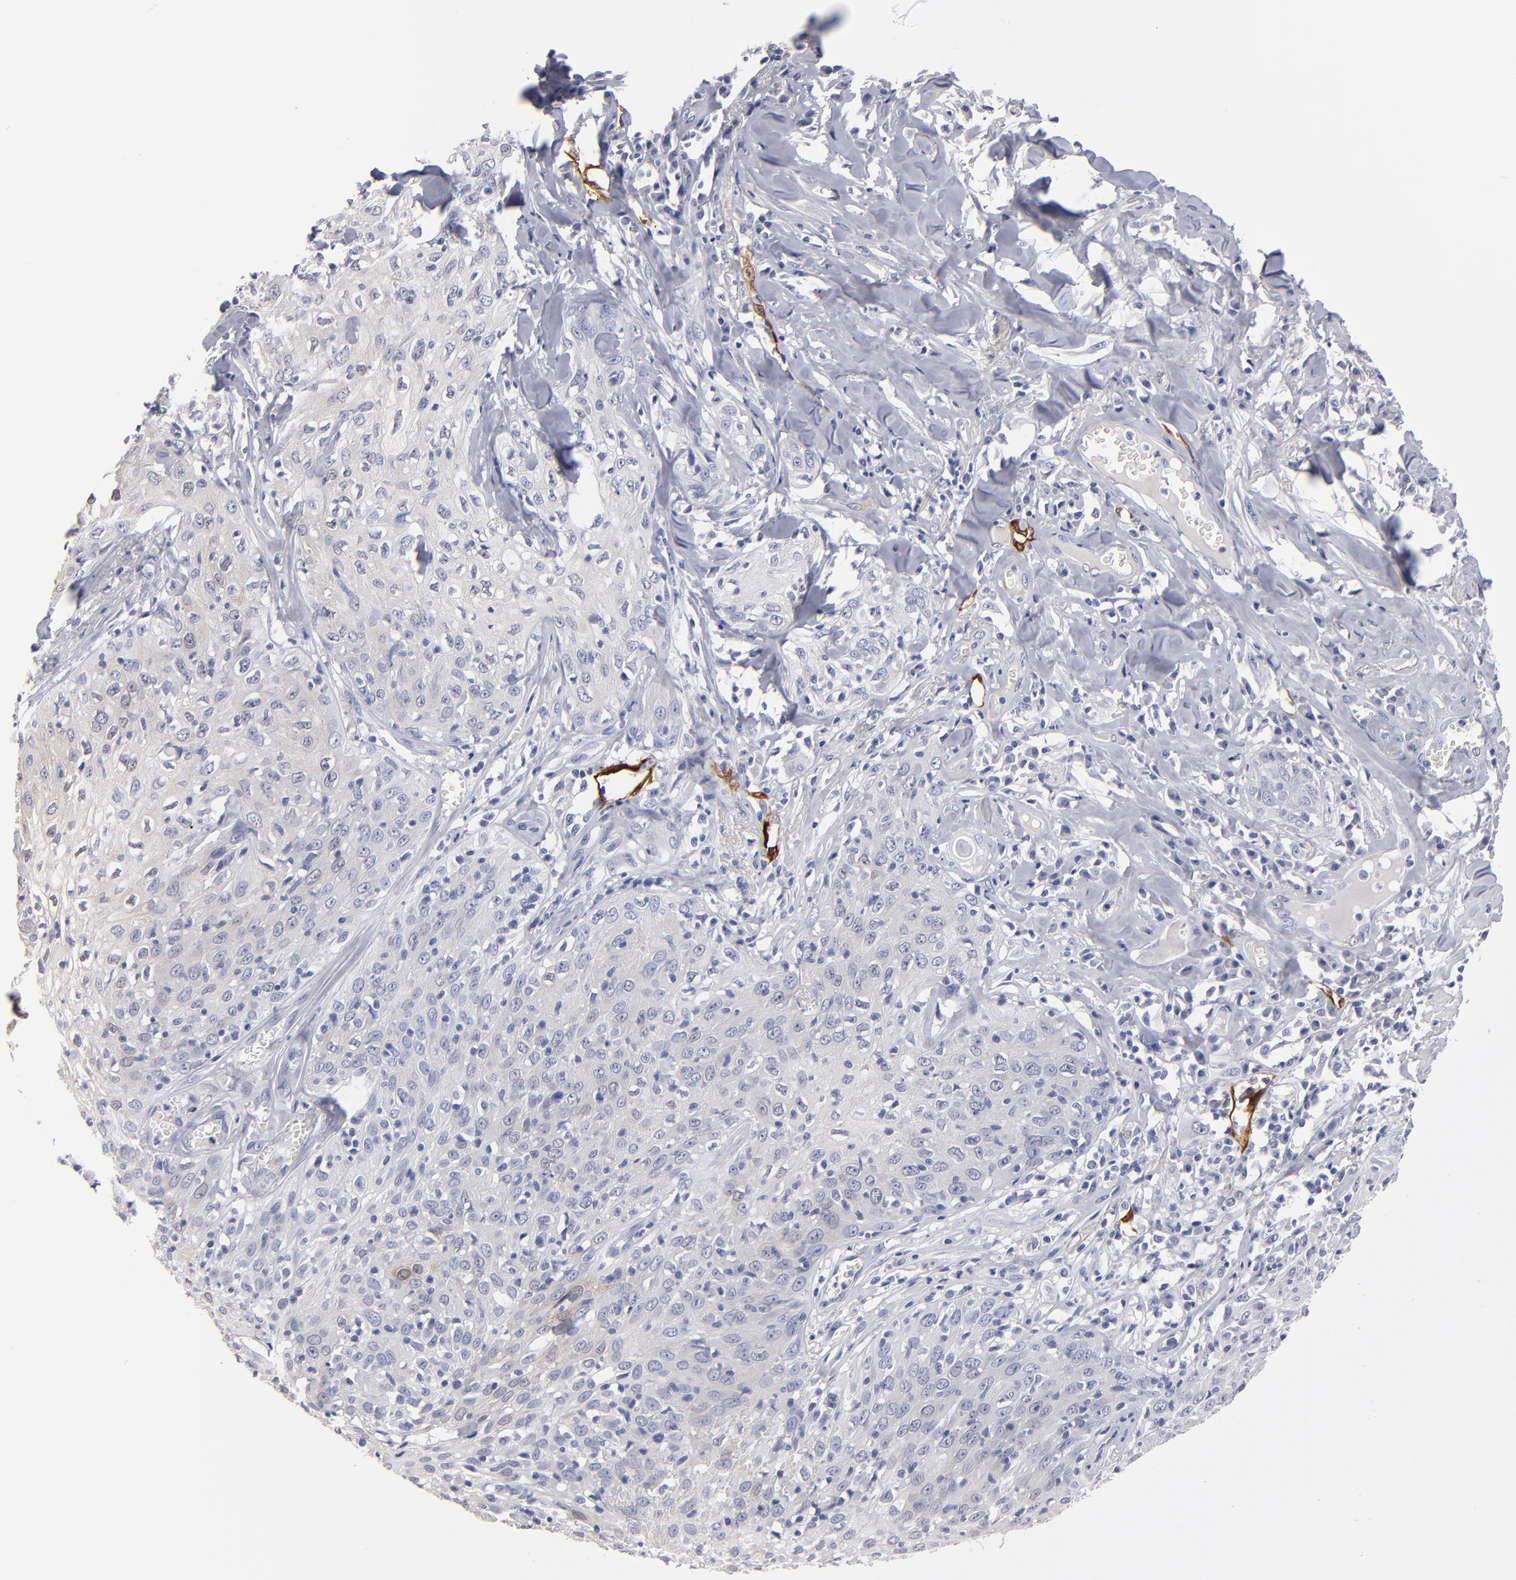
{"staining": {"intensity": "weak", "quantity": "<25%", "location": "cytoplasmic/membranous"}, "tissue": "skin cancer", "cell_type": "Tumor cells", "image_type": "cancer", "snomed": [{"axis": "morphology", "description": "Squamous cell carcinoma, NOS"}, {"axis": "topography", "description": "Skin"}], "caption": "Image shows no significant protein expression in tumor cells of skin cancer.", "gene": "FABP4", "patient": {"sex": "male", "age": 65}}